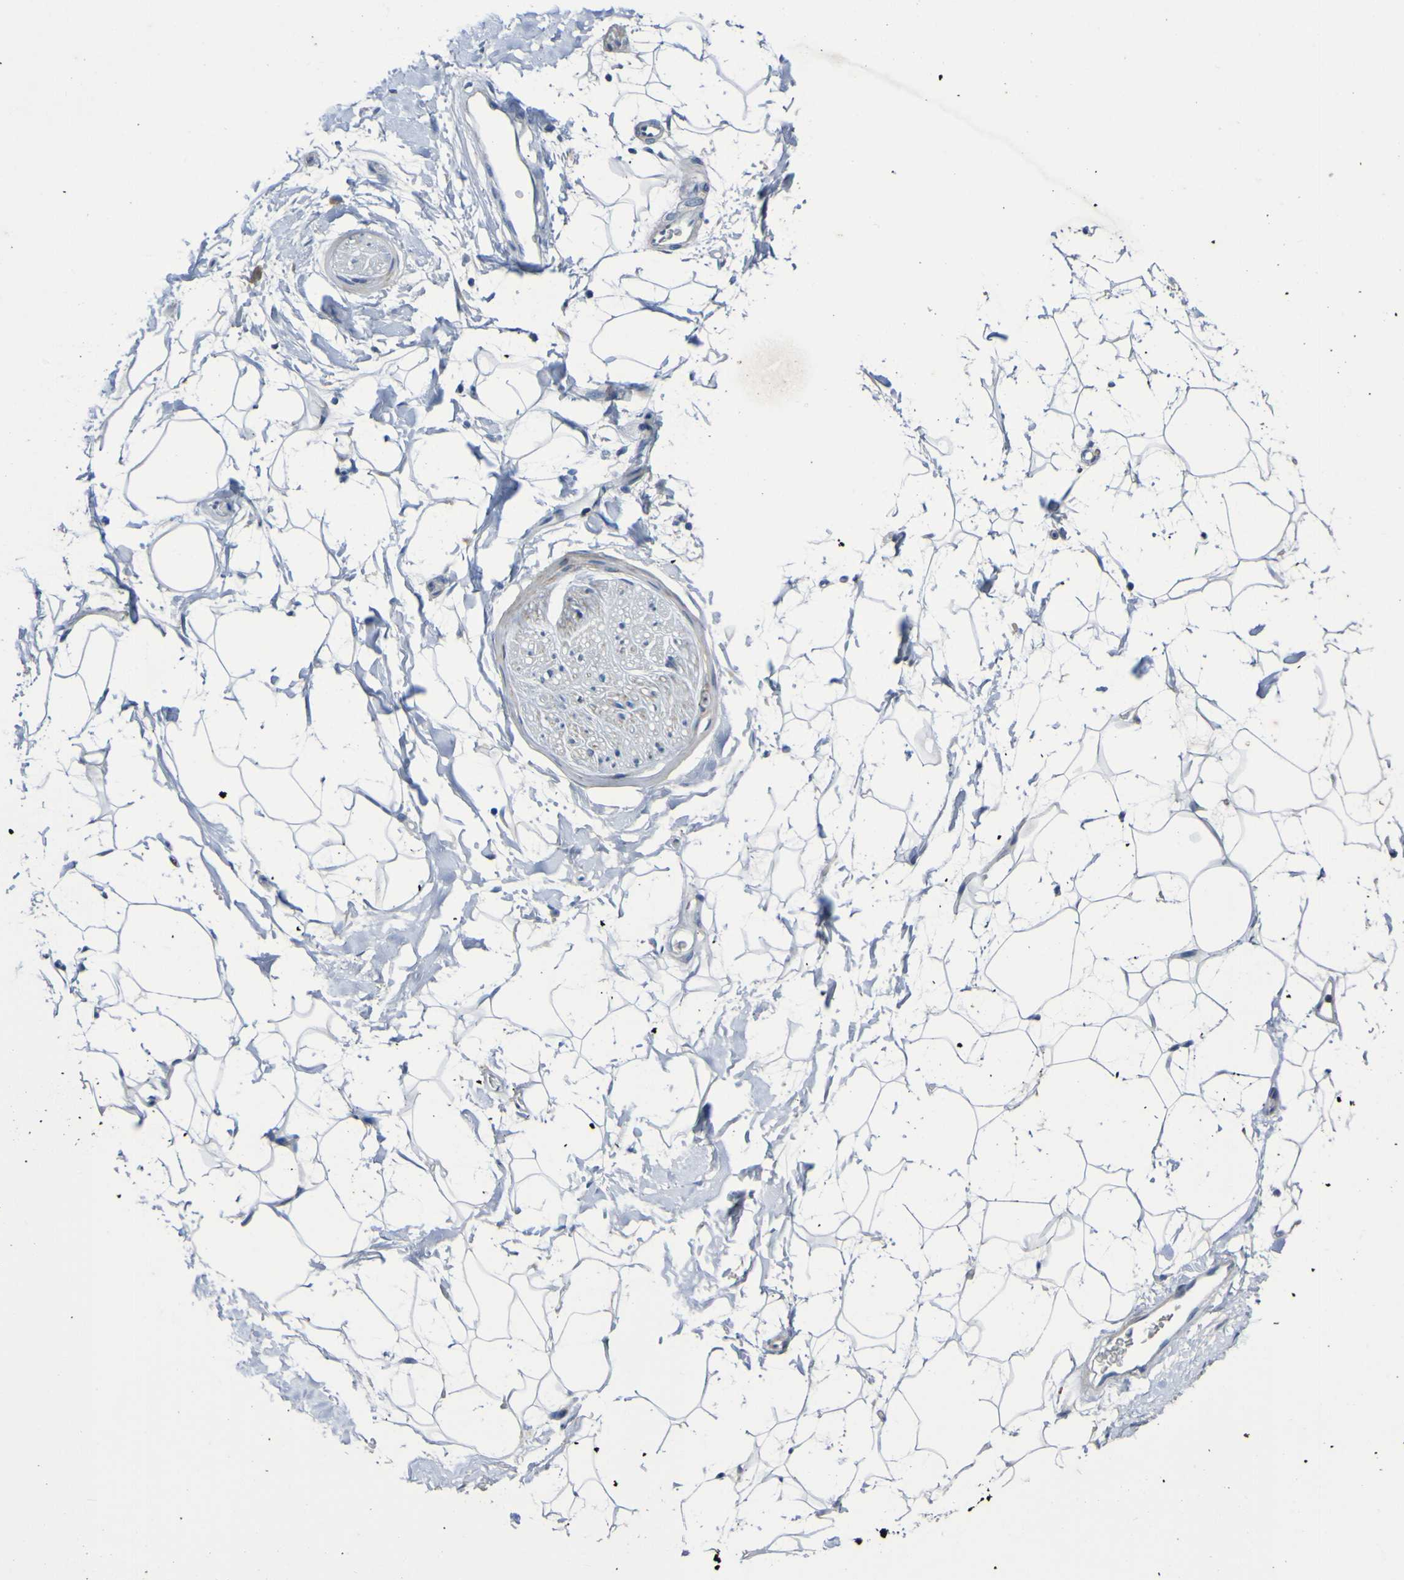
{"staining": {"intensity": "negative", "quantity": "none", "location": "none"}, "tissue": "adipose tissue", "cell_type": "Adipocytes", "image_type": "normal", "snomed": [{"axis": "morphology", "description": "Normal tissue, NOS"}, {"axis": "topography", "description": "Soft tissue"}], "caption": "IHC of normal human adipose tissue reveals no positivity in adipocytes.", "gene": "C11orf24", "patient": {"sex": "male", "age": 72}}